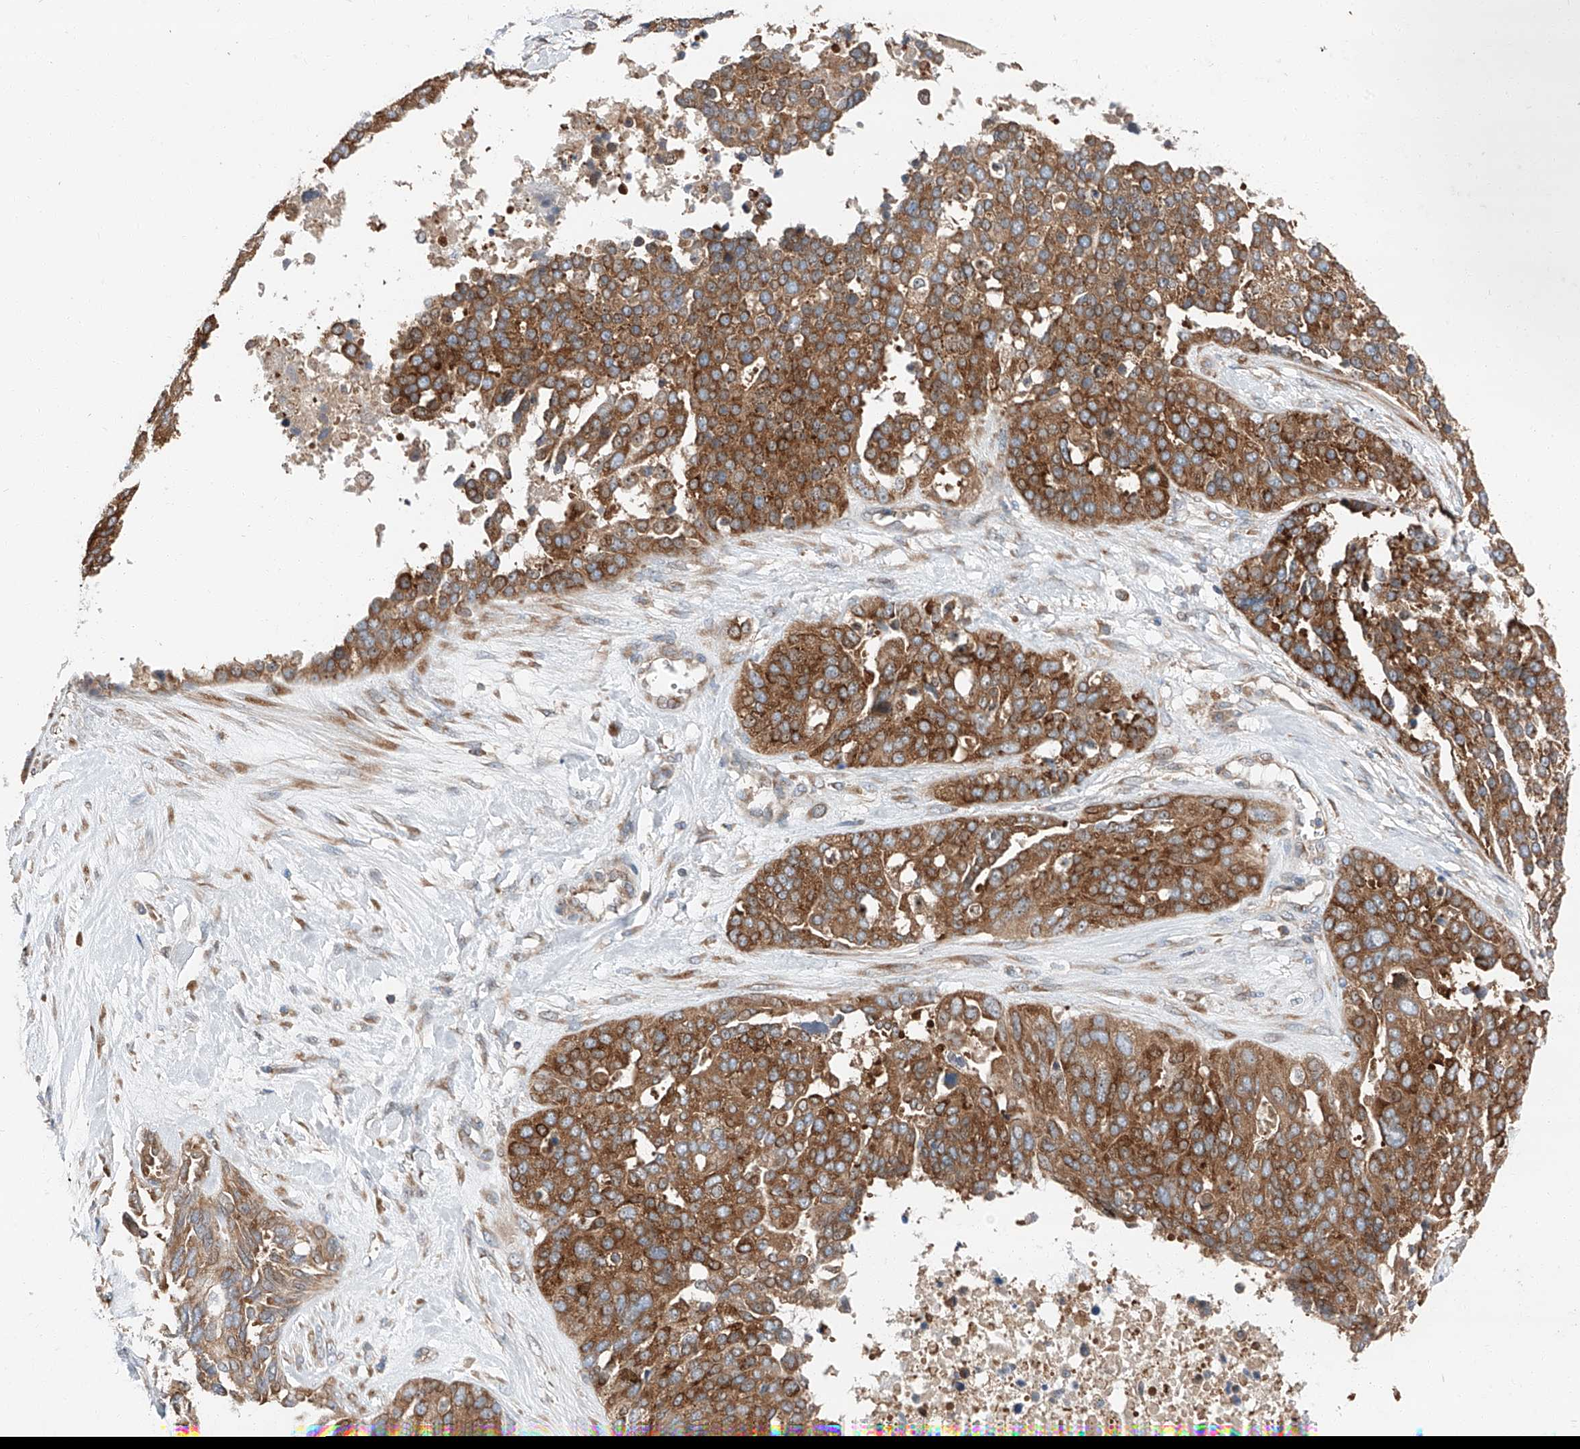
{"staining": {"intensity": "strong", "quantity": ">75%", "location": "cytoplasmic/membranous"}, "tissue": "ovarian cancer", "cell_type": "Tumor cells", "image_type": "cancer", "snomed": [{"axis": "morphology", "description": "Cystadenocarcinoma, serous, NOS"}, {"axis": "topography", "description": "Ovary"}], "caption": "Protein staining exhibits strong cytoplasmic/membranous expression in approximately >75% of tumor cells in ovarian cancer (serous cystadenocarcinoma).", "gene": "ZC3H15", "patient": {"sex": "female", "age": 44}}